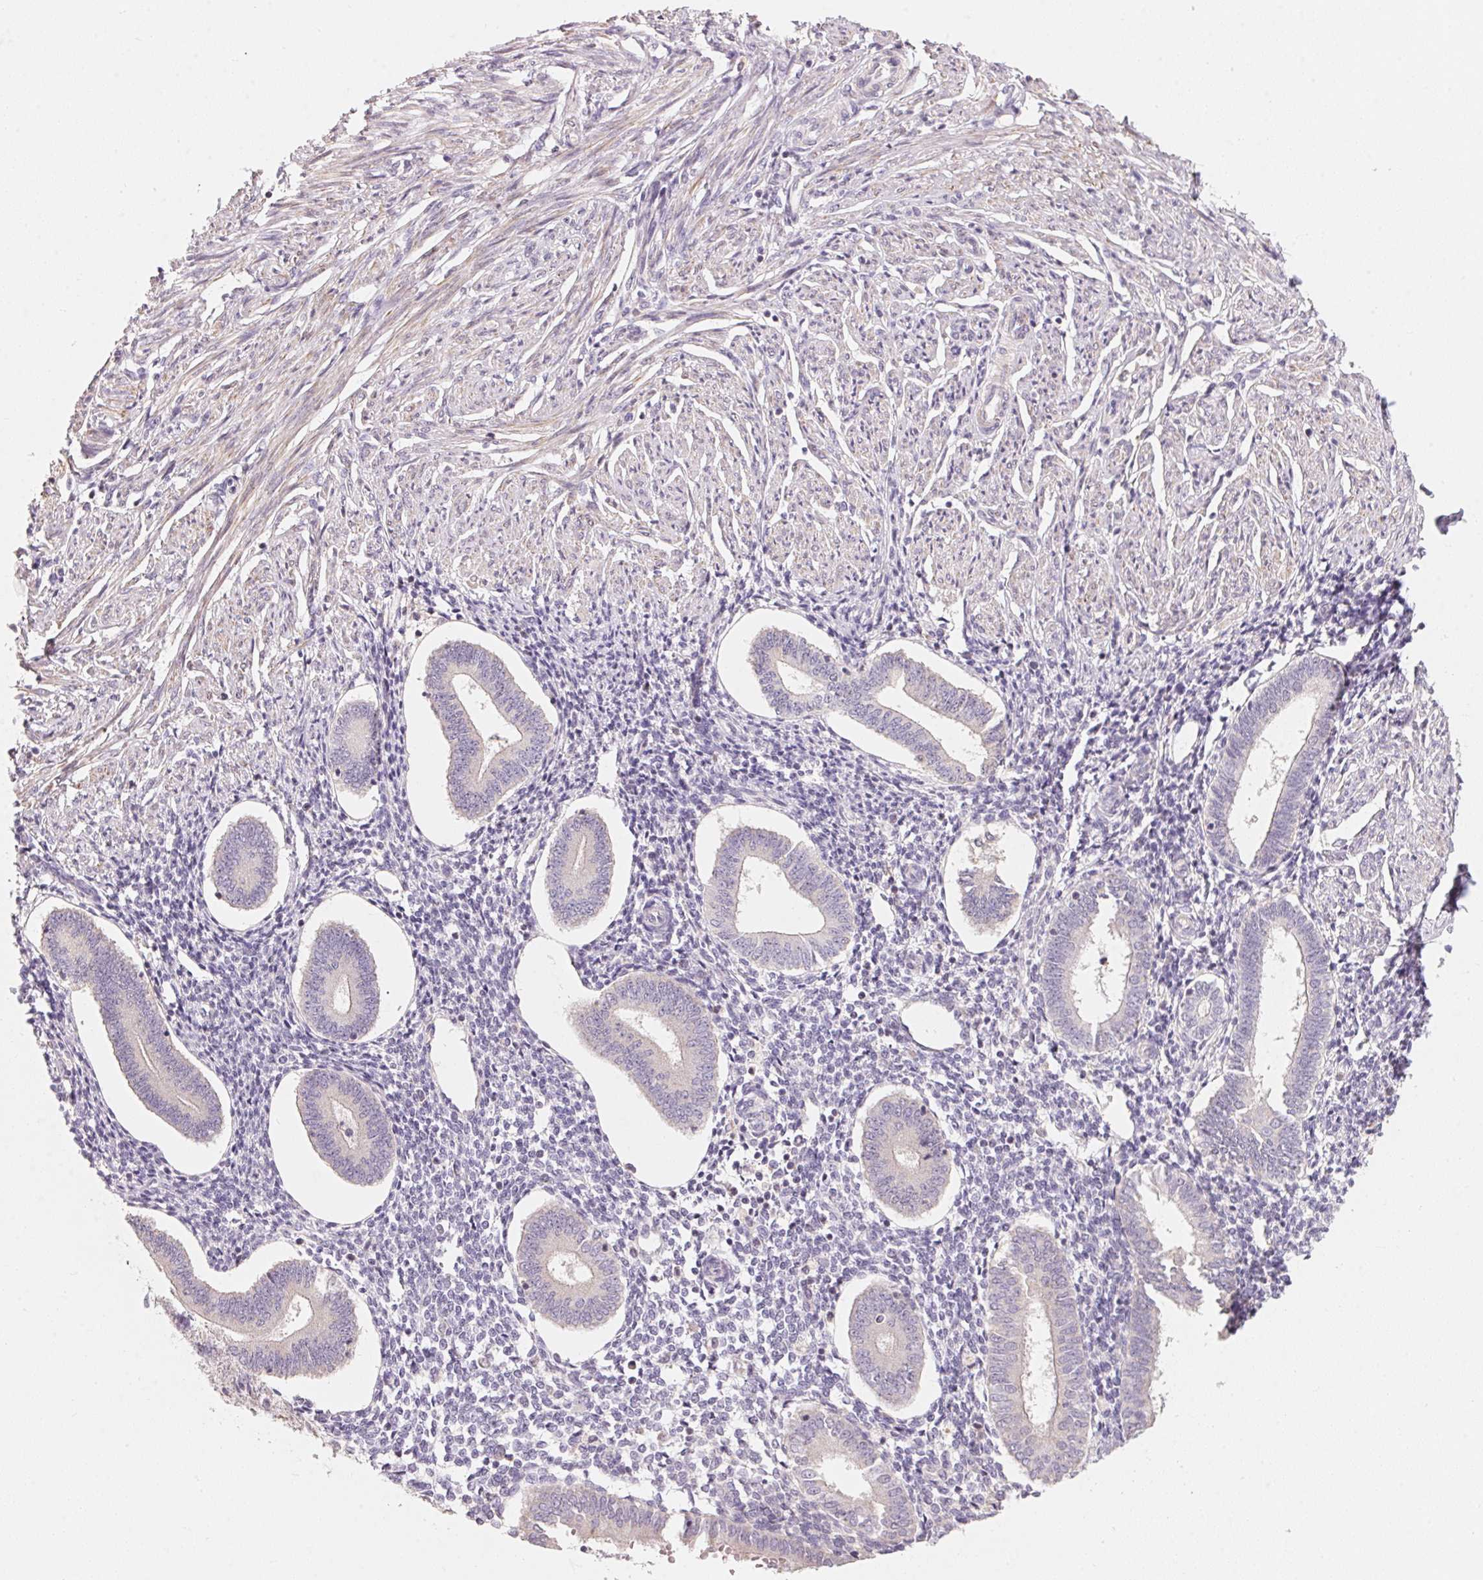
{"staining": {"intensity": "negative", "quantity": "none", "location": "none"}, "tissue": "endometrium", "cell_type": "Cells in endometrial stroma", "image_type": "normal", "snomed": [{"axis": "morphology", "description": "Normal tissue, NOS"}, {"axis": "topography", "description": "Endometrium"}], "caption": "Immunohistochemistry histopathology image of unremarkable endometrium stained for a protein (brown), which demonstrates no staining in cells in endometrial stroma. (DAB IHC, high magnification).", "gene": "TP53AIP1", "patient": {"sex": "female", "age": 40}}